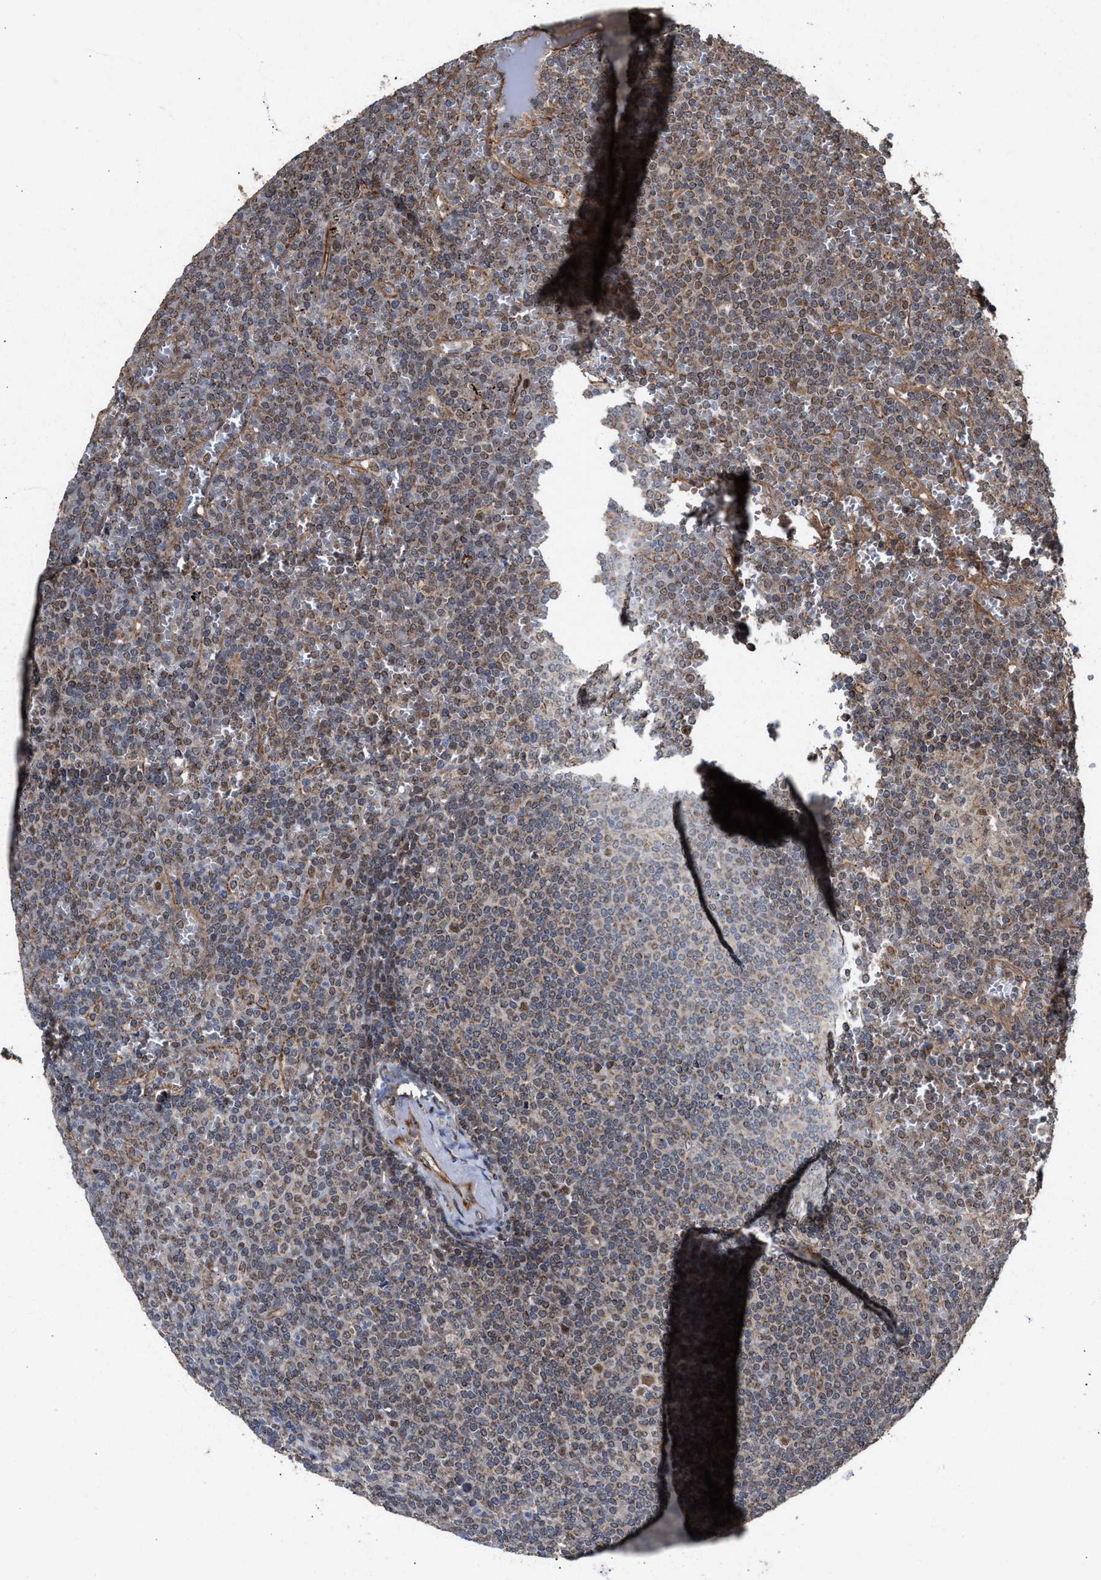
{"staining": {"intensity": "weak", "quantity": "25%-75%", "location": "cytoplasmic/membranous,nuclear"}, "tissue": "lymphoma", "cell_type": "Tumor cells", "image_type": "cancer", "snomed": [{"axis": "morphology", "description": "Malignant lymphoma, non-Hodgkin's type, Low grade"}, {"axis": "topography", "description": "Spleen"}], "caption": "Human malignant lymphoma, non-Hodgkin's type (low-grade) stained with a brown dye demonstrates weak cytoplasmic/membranous and nuclear positive positivity in approximately 25%-75% of tumor cells.", "gene": "ZNHIT6", "patient": {"sex": "female", "age": 19}}